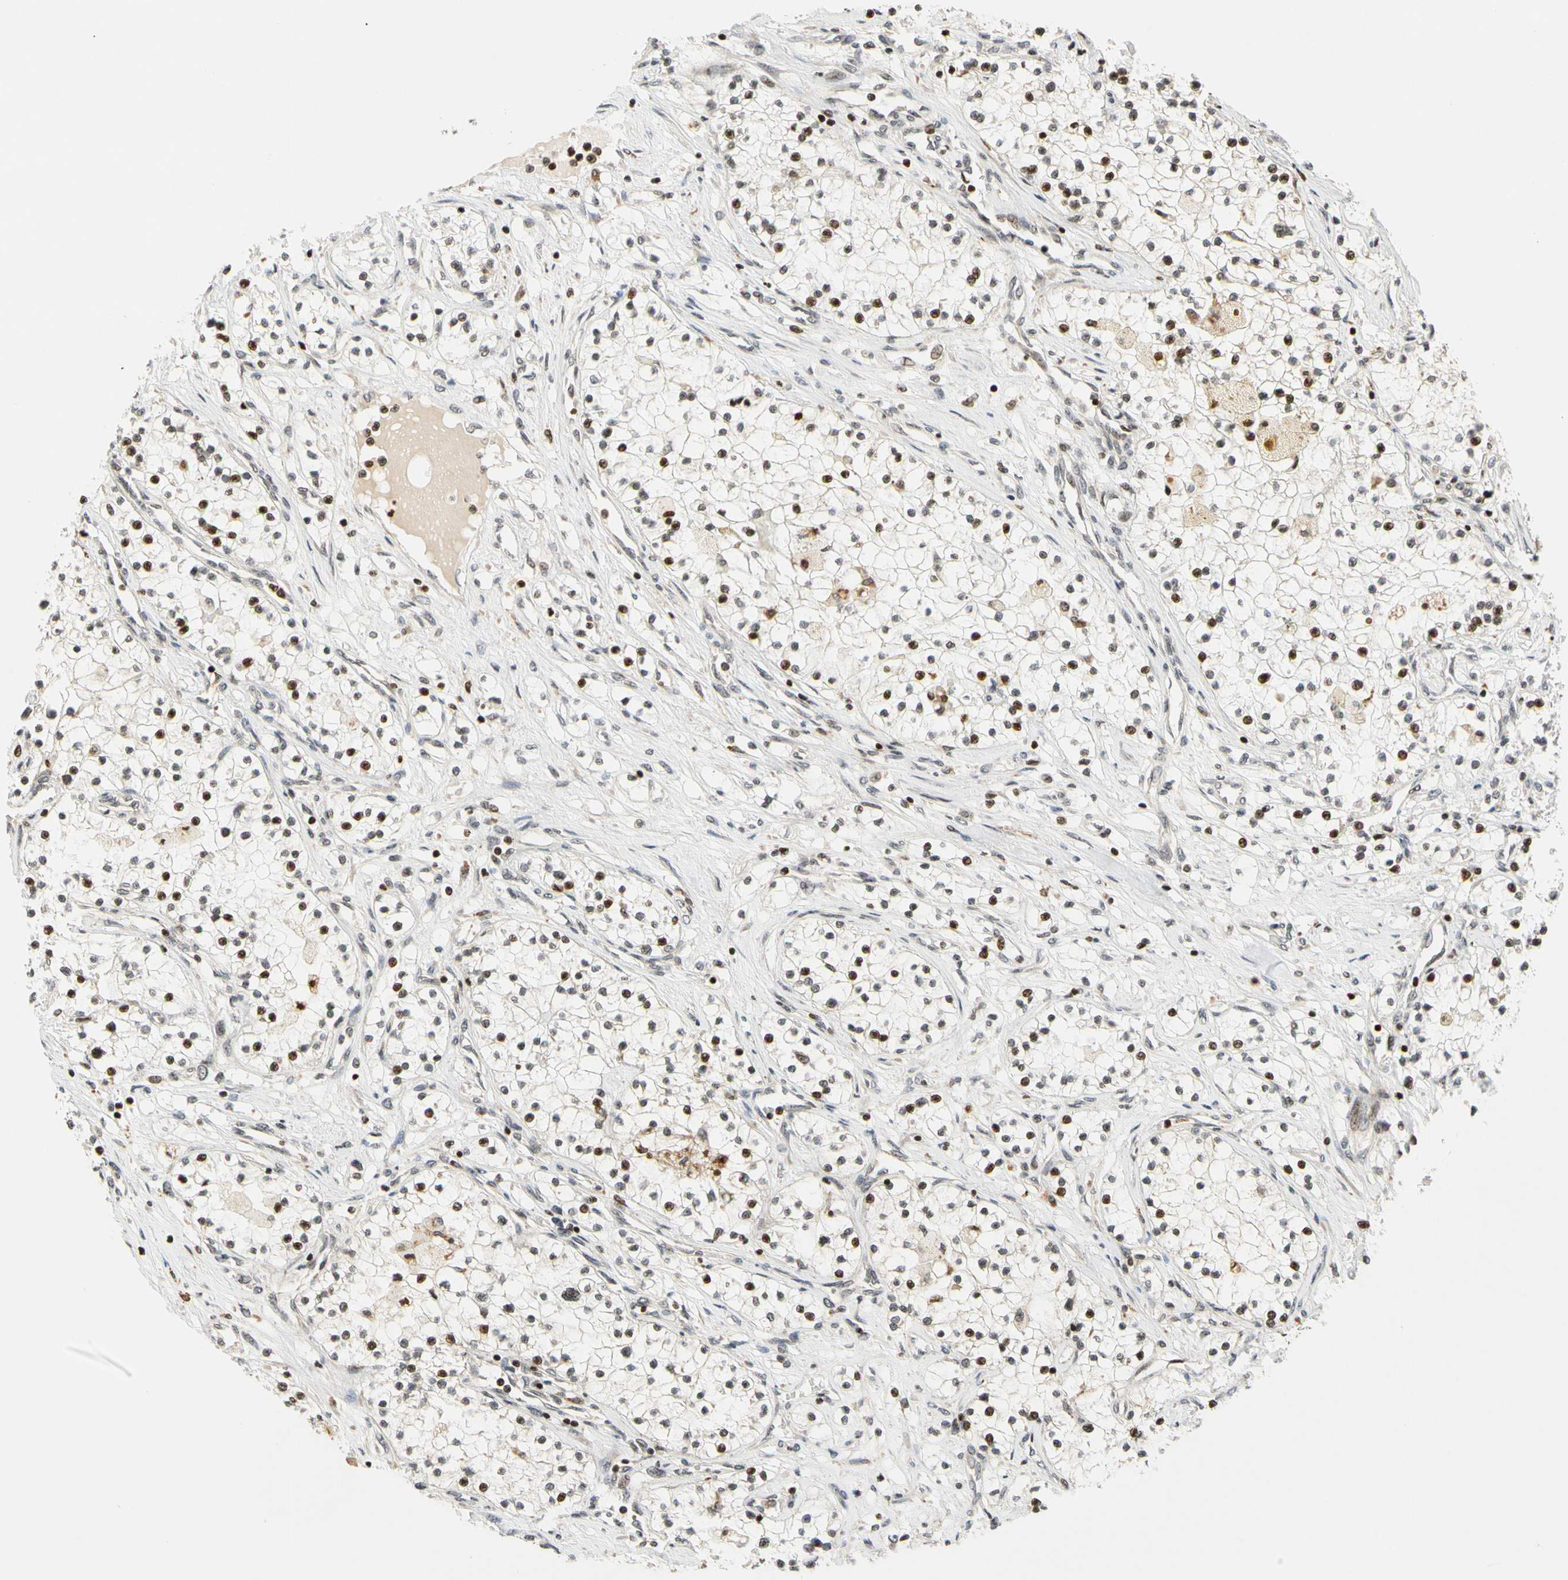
{"staining": {"intensity": "moderate", "quantity": ">75%", "location": "nuclear"}, "tissue": "renal cancer", "cell_type": "Tumor cells", "image_type": "cancer", "snomed": [{"axis": "morphology", "description": "Adenocarcinoma, NOS"}, {"axis": "topography", "description": "Kidney"}], "caption": "Human adenocarcinoma (renal) stained with a protein marker displays moderate staining in tumor cells.", "gene": "CDK7", "patient": {"sex": "male", "age": 68}}